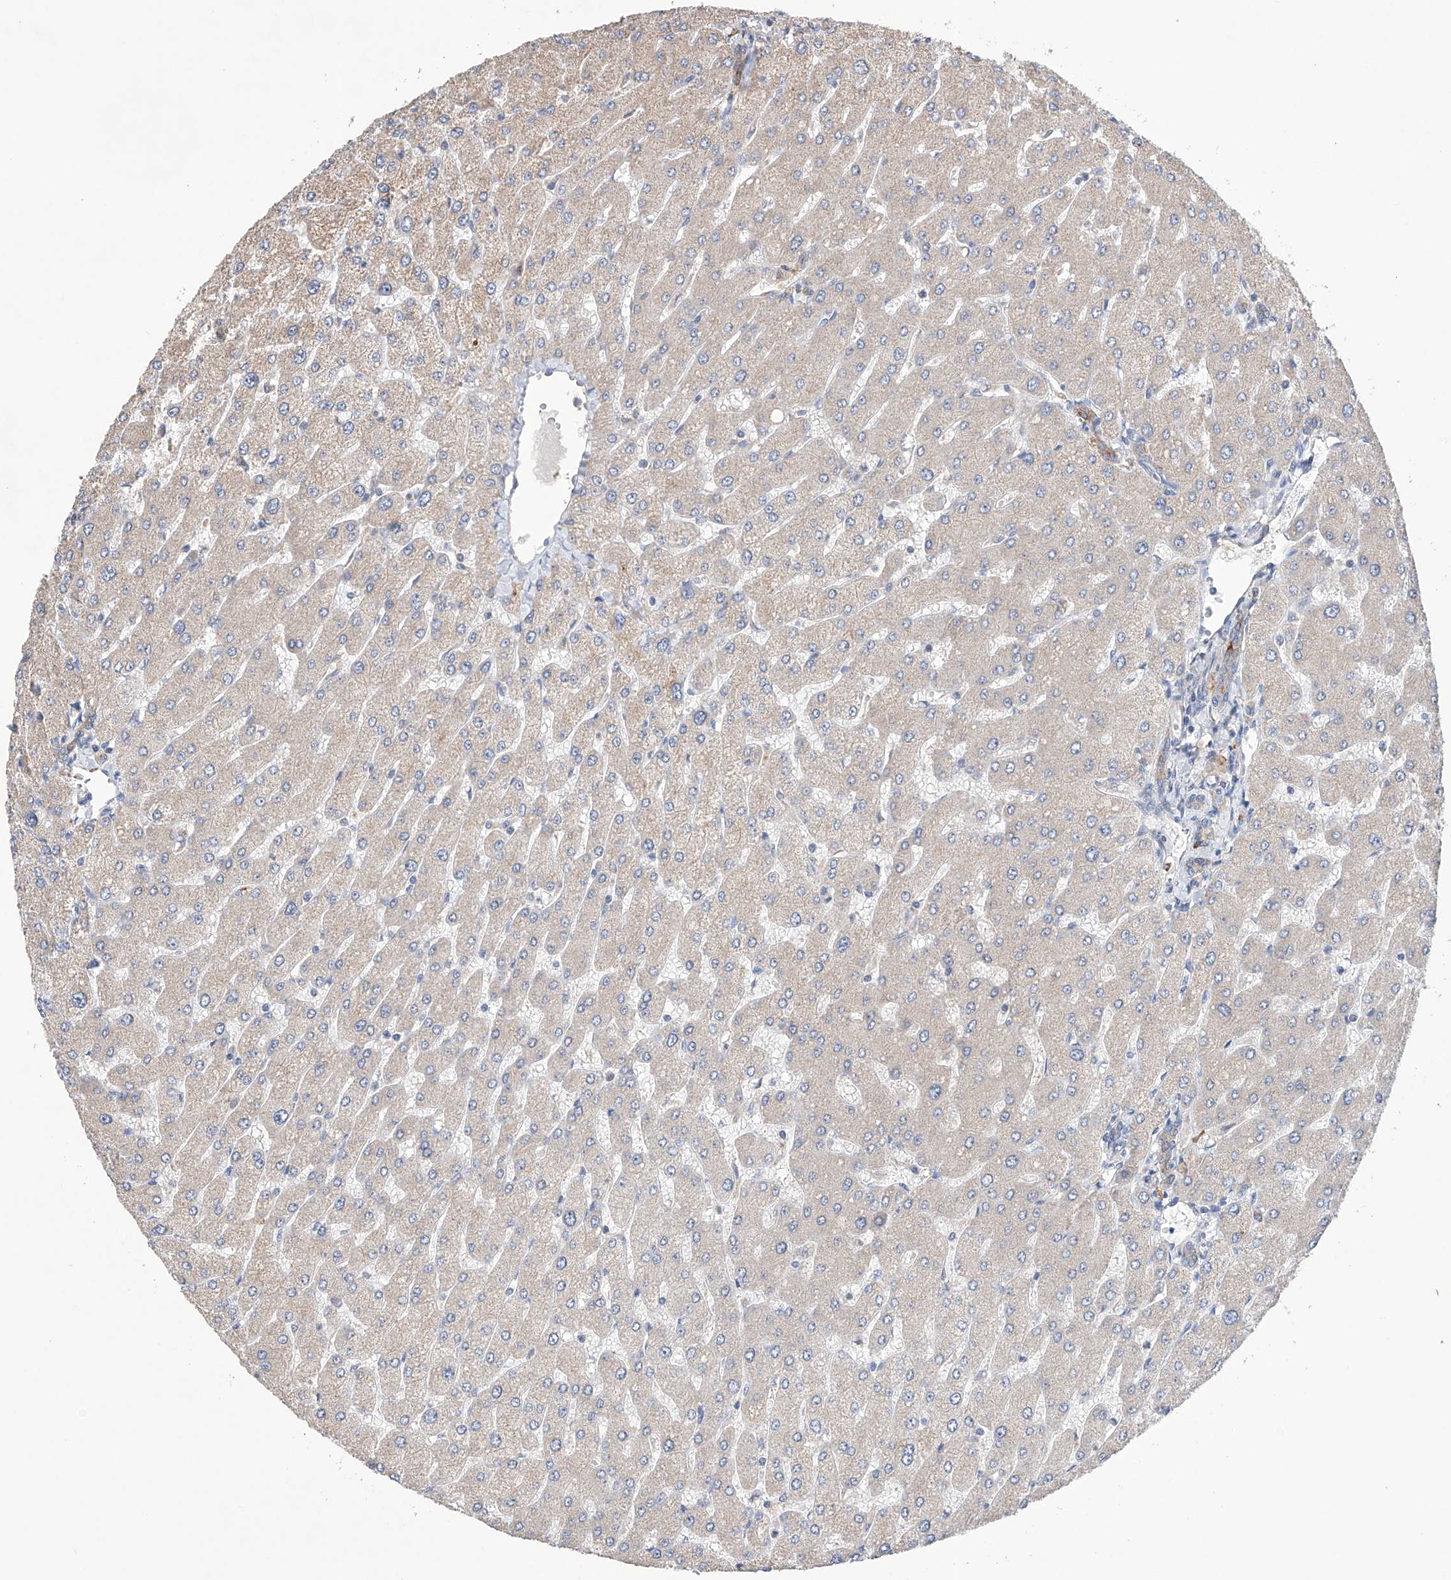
{"staining": {"intensity": "moderate", "quantity": ">75%", "location": "cytoplasmic/membranous"}, "tissue": "liver", "cell_type": "Cholangiocytes", "image_type": "normal", "snomed": [{"axis": "morphology", "description": "Normal tissue, NOS"}, {"axis": "topography", "description": "Liver"}], "caption": "An immunohistochemistry photomicrograph of benign tissue is shown. Protein staining in brown shows moderate cytoplasmic/membranous positivity in liver within cholangiocytes. (Stains: DAB (3,3'-diaminobenzidine) in brown, nuclei in blue, Microscopy: brightfield microscopy at high magnification).", "gene": "AFG1L", "patient": {"sex": "male", "age": 55}}